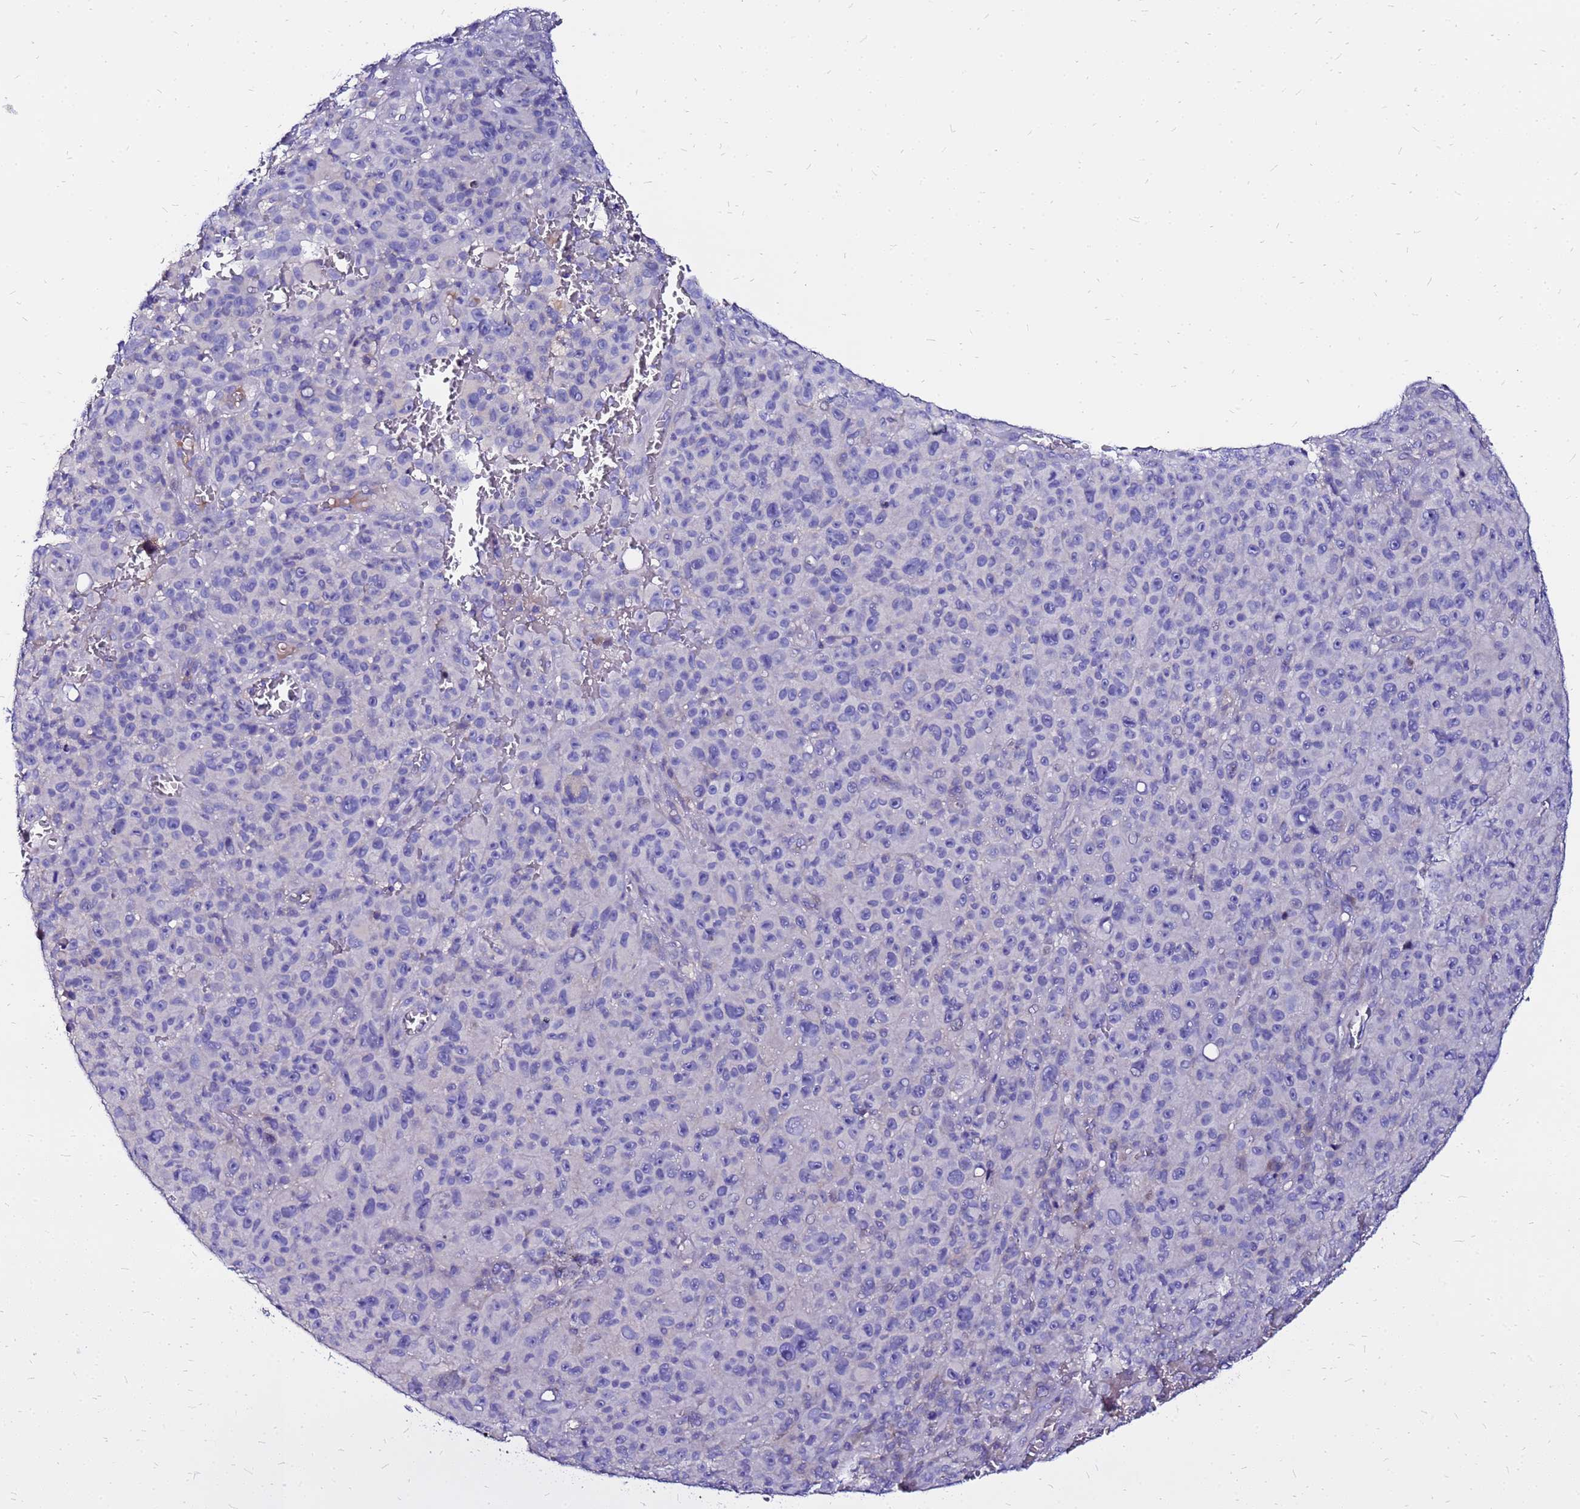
{"staining": {"intensity": "negative", "quantity": "none", "location": "none"}, "tissue": "melanoma", "cell_type": "Tumor cells", "image_type": "cancer", "snomed": [{"axis": "morphology", "description": "Malignant melanoma, NOS"}, {"axis": "topography", "description": "Skin"}], "caption": "Protein analysis of melanoma reveals no significant staining in tumor cells.", "gene": "ARHGEF5", "patient": {"sex": "female", "age": 82}}